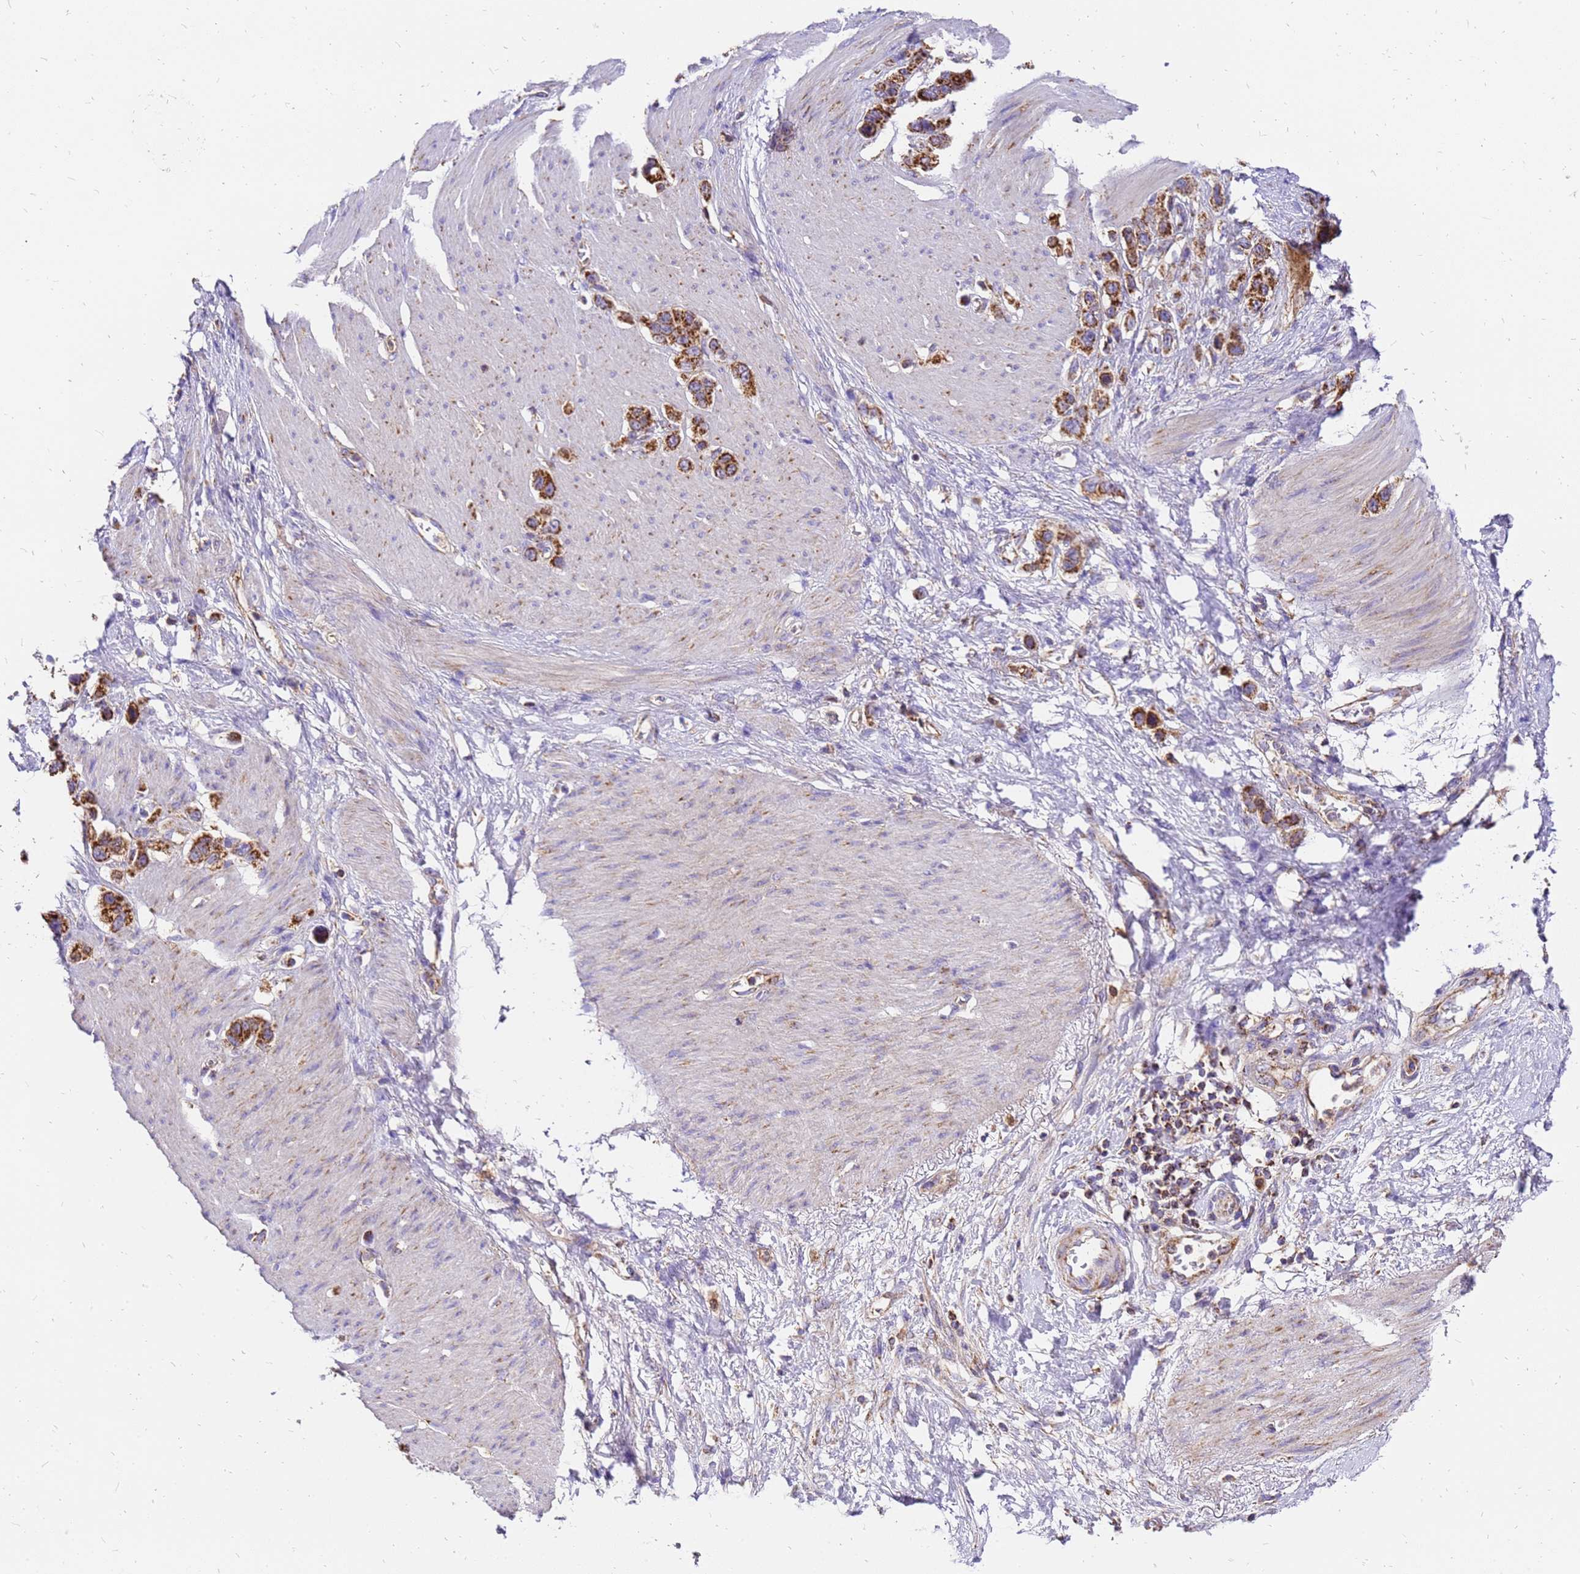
{"staining": {"intensity": "strong", "quantity": ">75%", "location": "cytoplasmic/membranous"}, "tissue": "stomach cancer", "cell_type": "Tumor cells", "image_type": "cancer", "snomed": [{"axis": "morphology", "description": "Adenocarcinoma, NOS"}, {"axis": "morphology", "description": "Adenocarcinoma, High grade"}, {"axis": "topography", "description": "Stomach, upper"}, {"axis": "topography", "description": "Stomach, lower"}], "caption": "DAB immunohistochemical staining of human stomach cancer reveals strong cytoplasmic/membranous protein positivity in approximately >75% of tumor cells. The protein of interest is stained brown, and the nuclei are stained in blue (DAB IHC with brightfield microscopy, high magnification).", "gene": "MRPS26", "patient": {"sex": "female", "age": 65}}